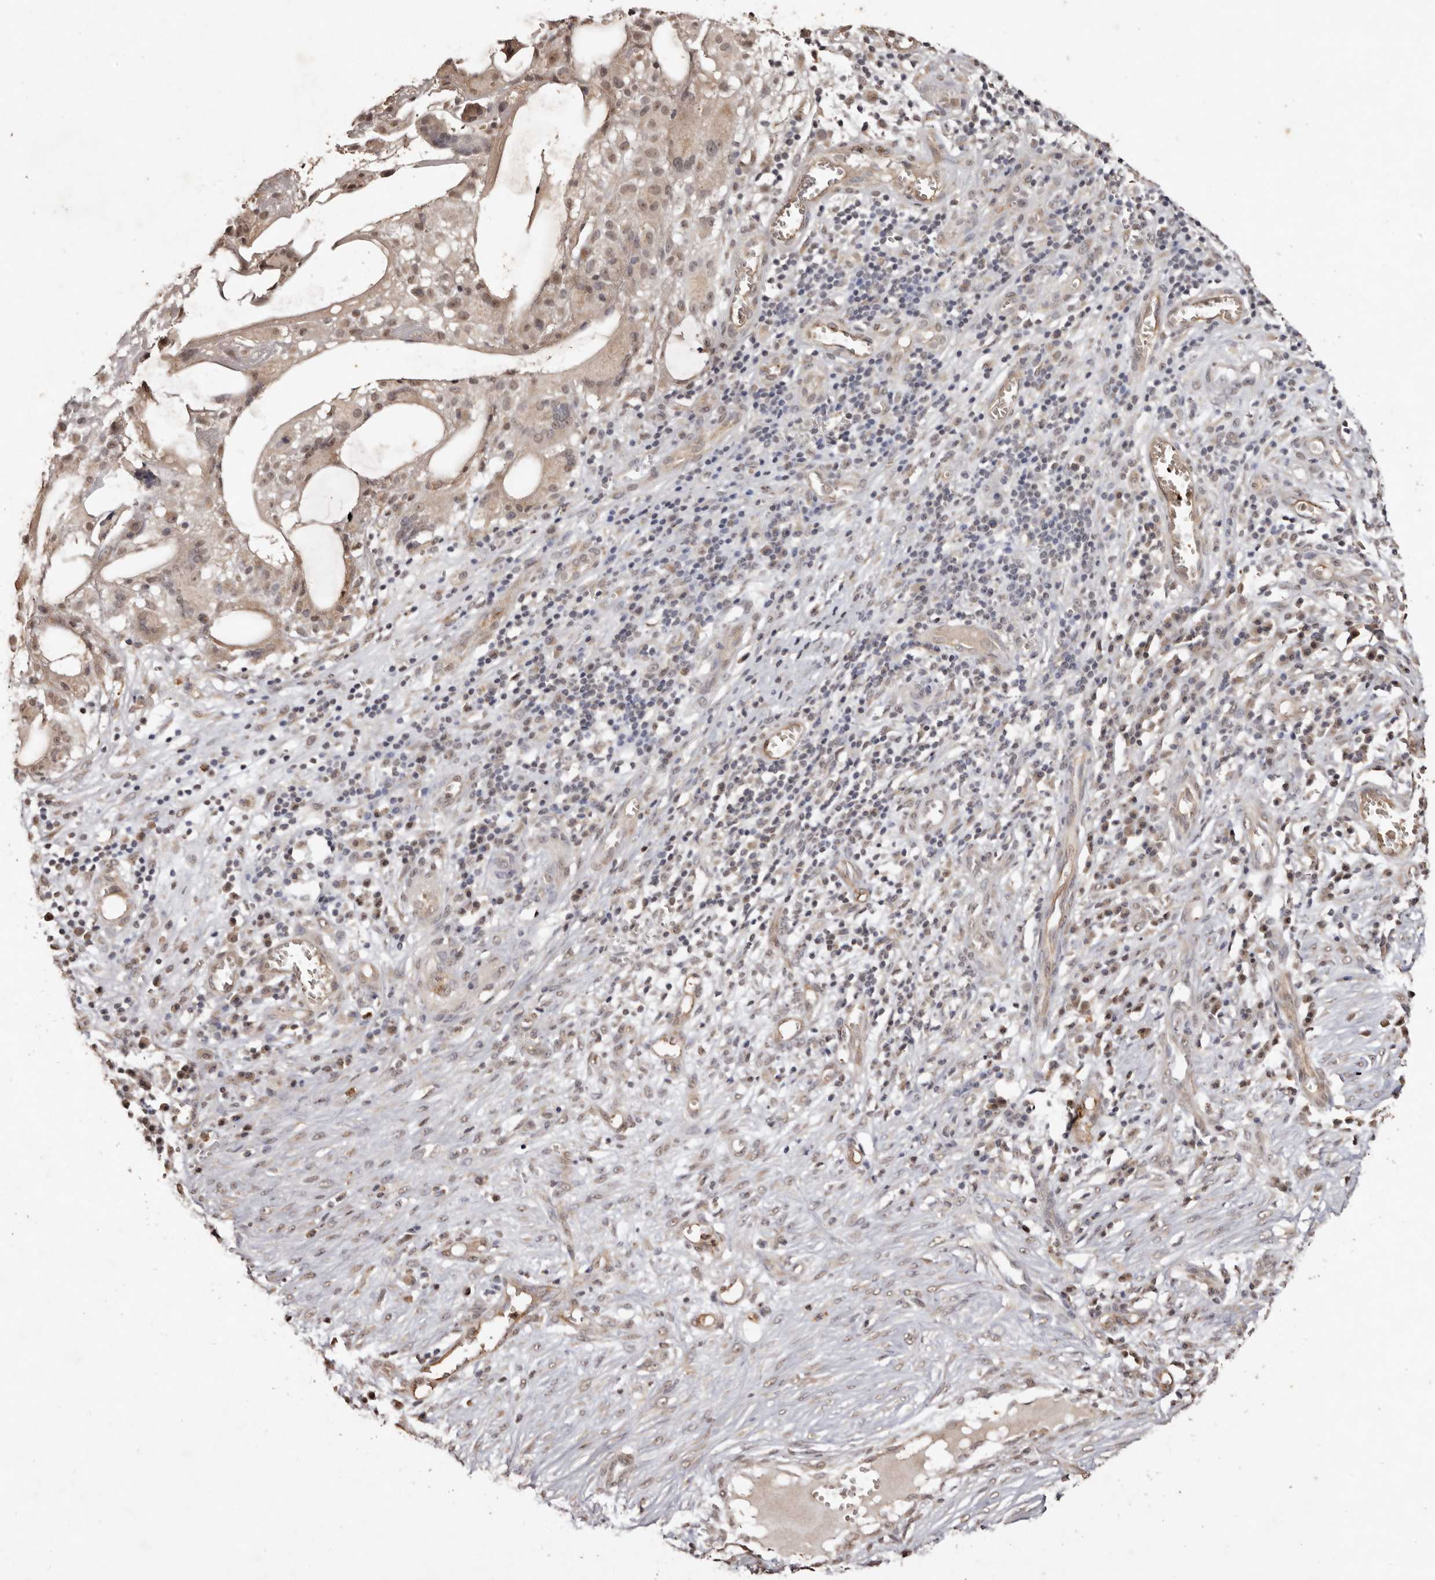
{"staining": {"intensity": "moderate", "quantity": ">75%", "location": "cytoplasmic/membranous"}, "tissue": "skin cancer", "cell_type": "Tumor cells", "image_type": "cancer", "snomed": [{"axis": "morphology", "description": "Basal cell carcinoma"}, {"axis": "topography", "description": "Skin"}], "caption": "Immunohistochemistry (IHC) image of skin cancer stained for a protein (brown), which reveals medium levels of moderate cytoplasmic/membranous positivity in about >75% of tumor cells.", "gene": "NOTCH1", "patient": {"sex": "female", "age": 64}}